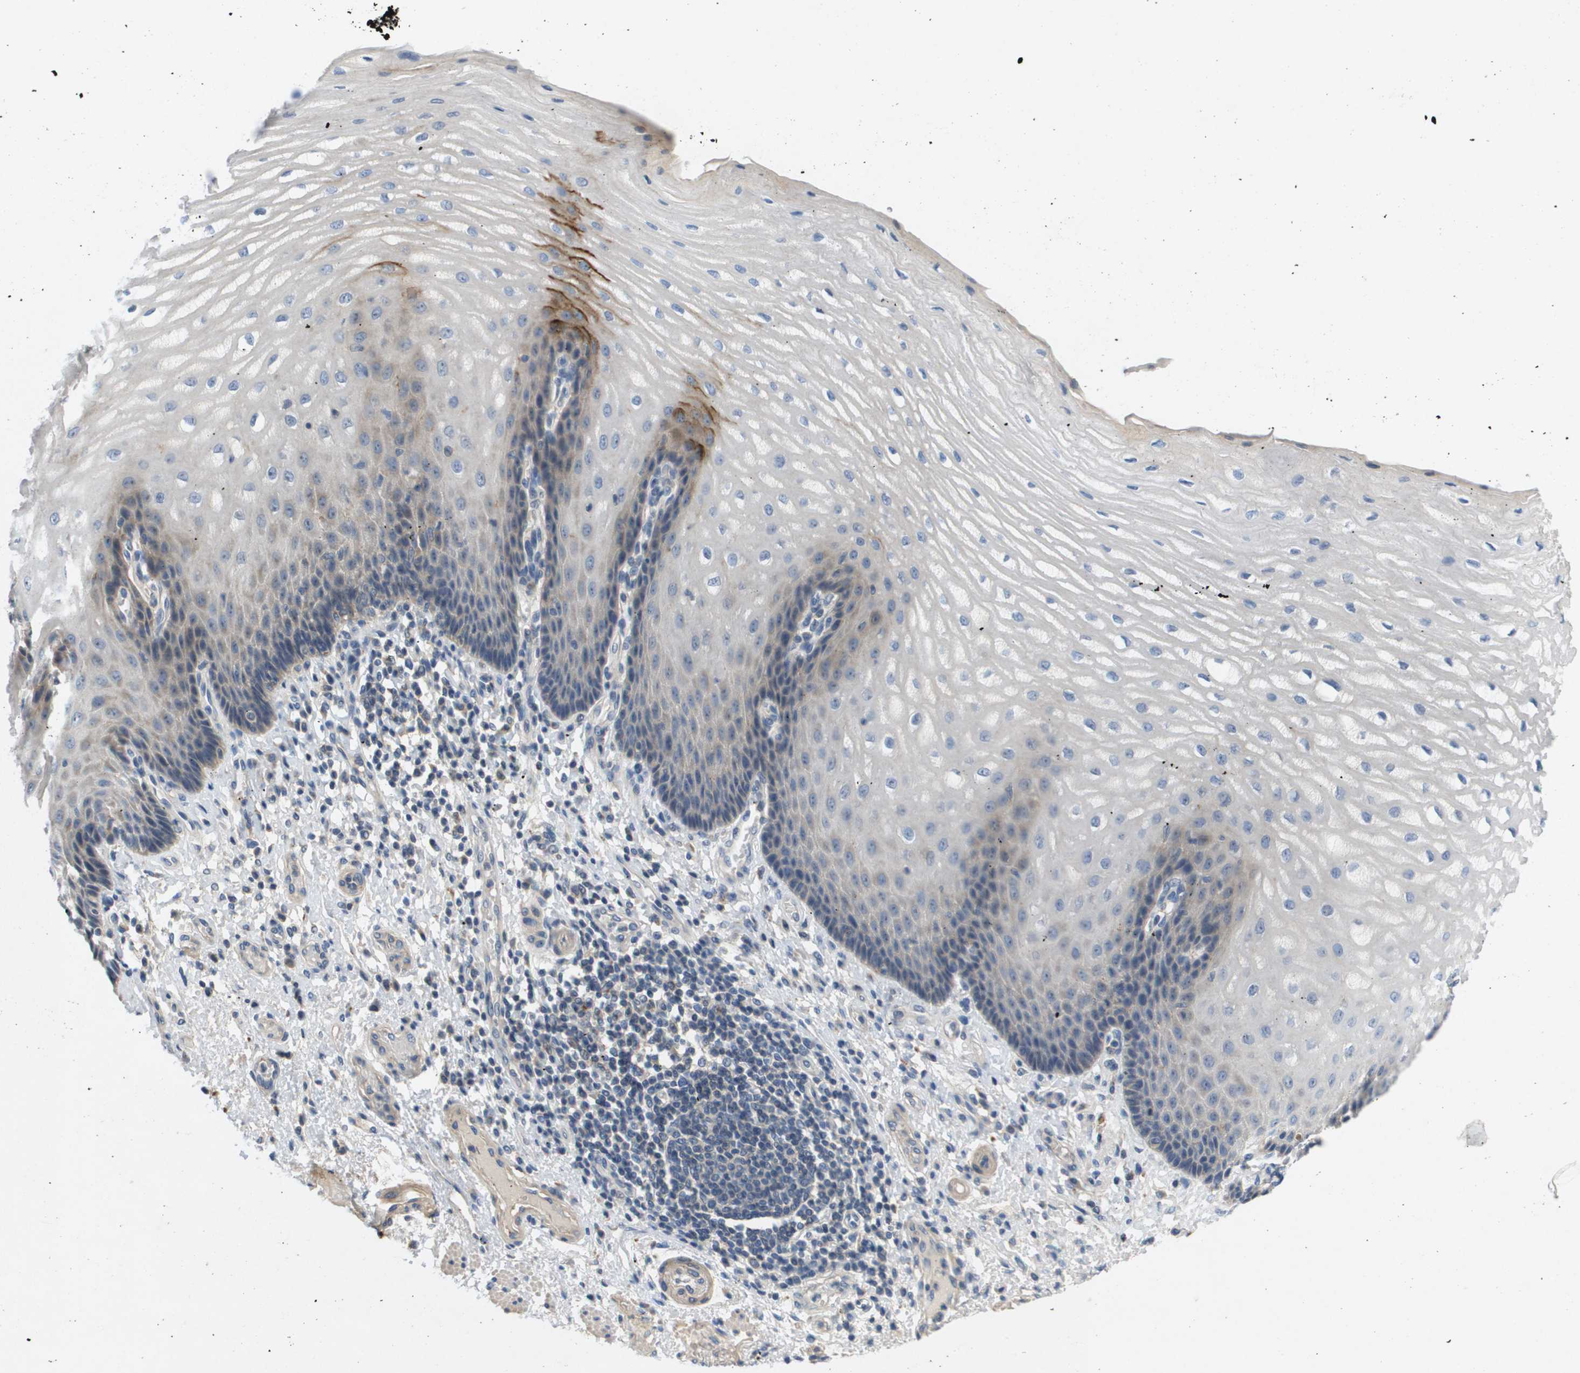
{"staining": {"intensity": "moderate", "quantity": "<25%", "location": "cytoplasmic/membranous"}, "tissue": "esophagus", "cell_type": "Squamous epithelial cells", "image_type": "normal", "snomed": [{"axis": "morphology", "description": "Normal tissue, NOS"}, {"axis": "topography", "description": "Esophagus"}], "caption": "Human esophagus stained with a brown dye reveals moderate cytoplasmic/membranous positive expression in about <25% of squamous epithelial cells.", "gene": "B3GNT5", "patient": {"sex": "male", "age": 54}}